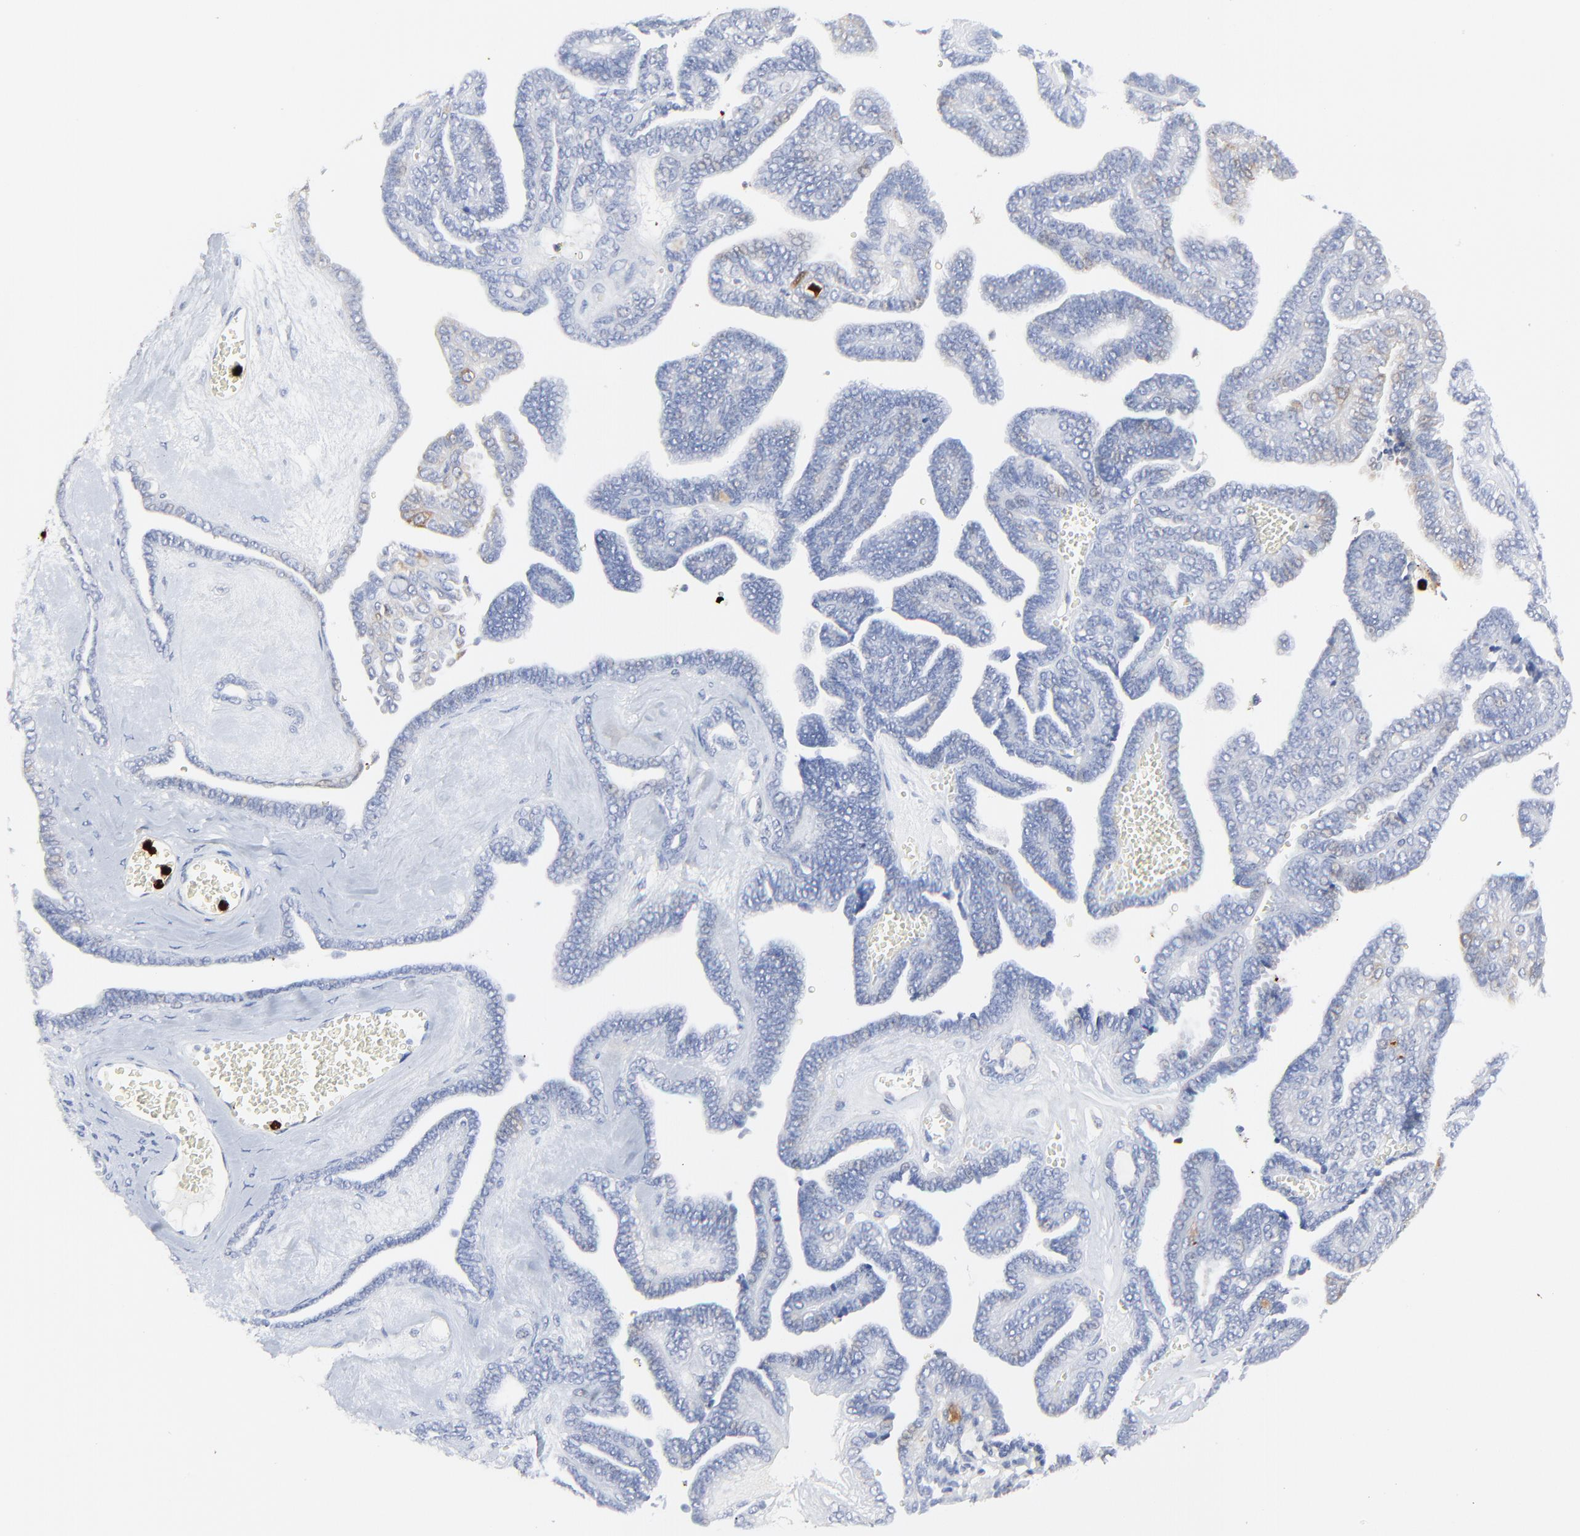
{"staining": {"intensity": "negative", "quantity": "none", "location": "none"}, "tissue": "ovarian cancer", "cell_type": "Tumor cells", "image_type": "cancer", "snomed": [{"axis": "morphology", "description": "Cystadenocarcinoma, serous, NOS"}, {"axis": "topography", "description": "Ovary"}], "caption": "This is an immunohistochemistry (IHC) histopathology image of ovarian serous cystadenocarcinoma. There is no staining in tumor cells.", "gene": "LCN2", "patient": {"sex": "female", "age": 71}}